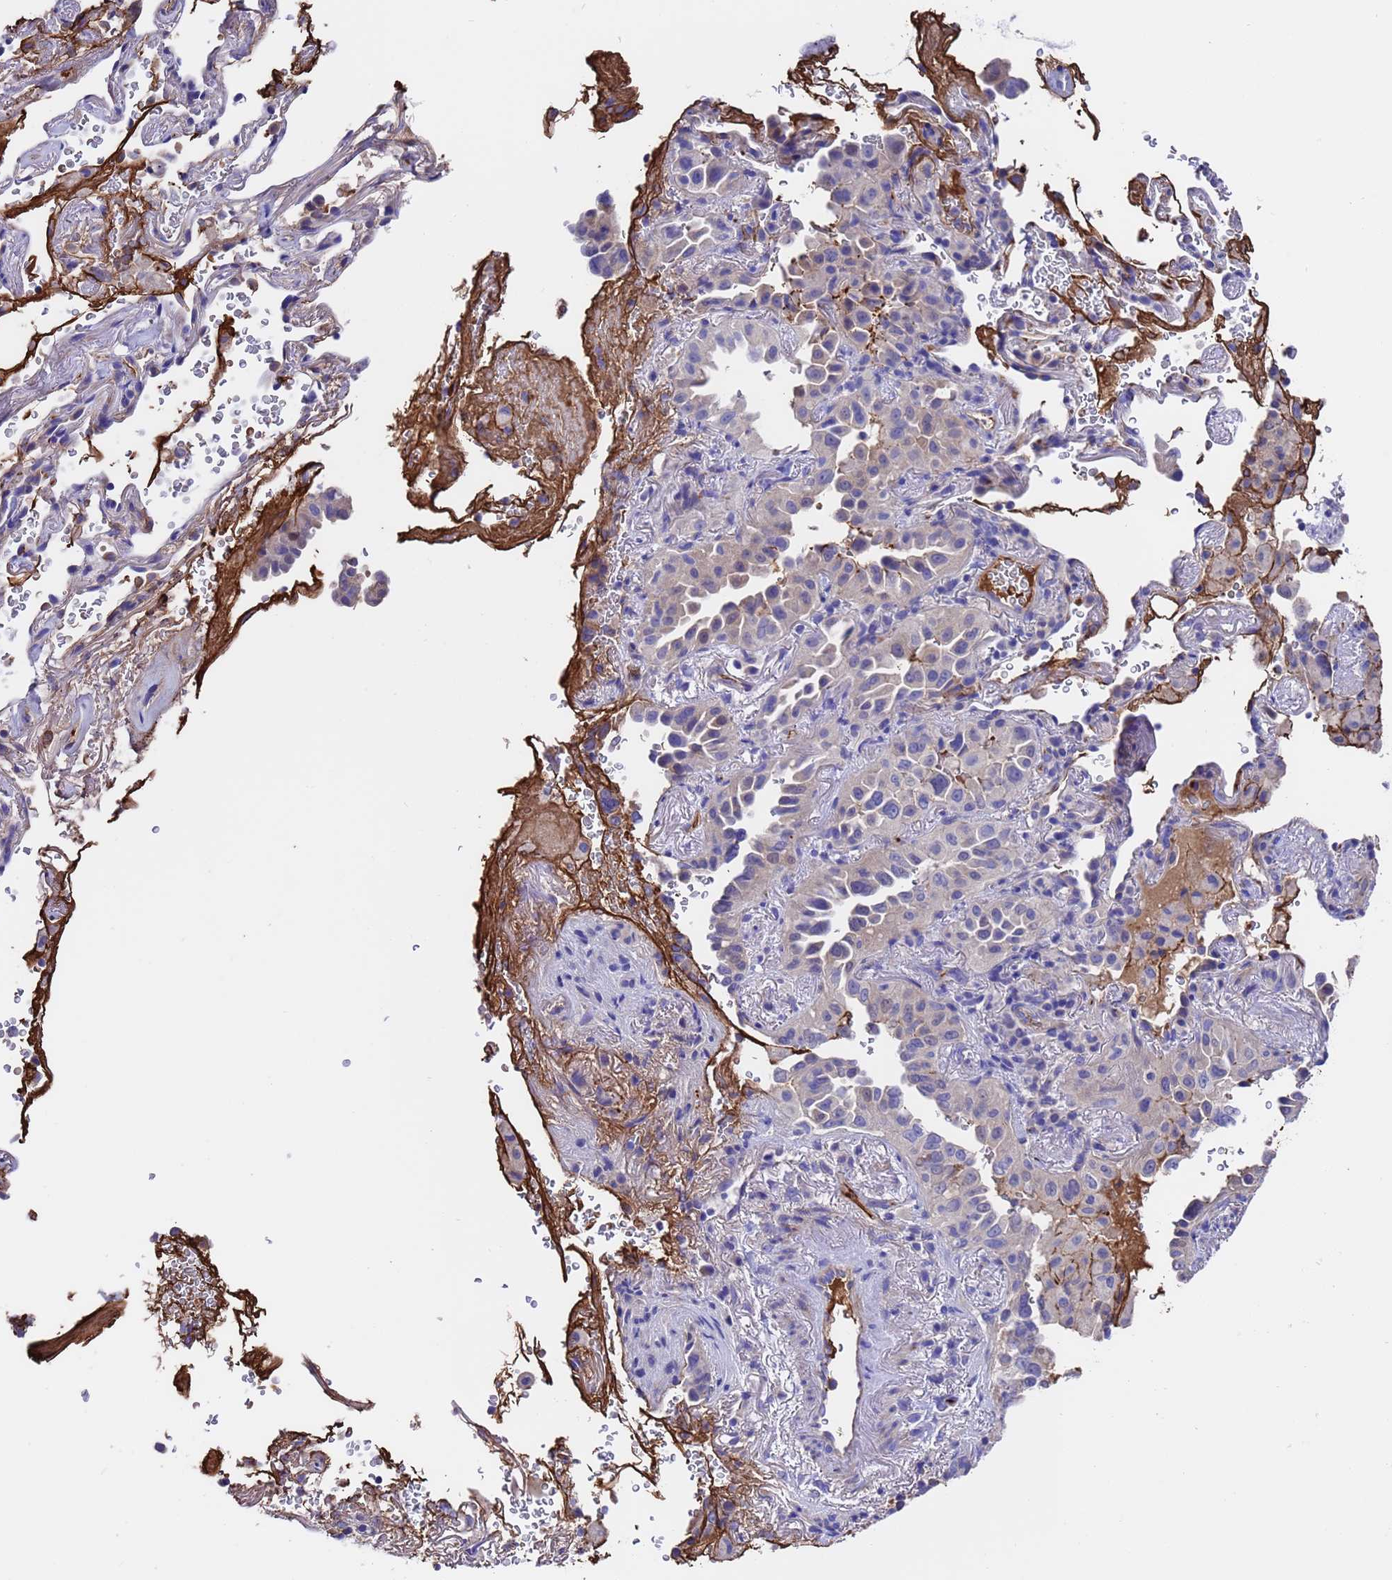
{"staining": {"intensity": "negative", "quantity": "none", "location": "none"}, "tissue": "lung cancer", "cell_type": "Tumor cells", "image_type": "cancer", "snomed": [{"axis": "morphology", "description": "Adenocarcinoma, NOS"}, {"axis": "topography", "description": "Lung"}], "caption": "An immunohistochemistry histopathology image of lung adenocarcinoma is shown. There is no staining in tumor cells of lung adenocarcinoma.", "gene": "ELP6", "patient": {"sex": "female", "age": 69}}